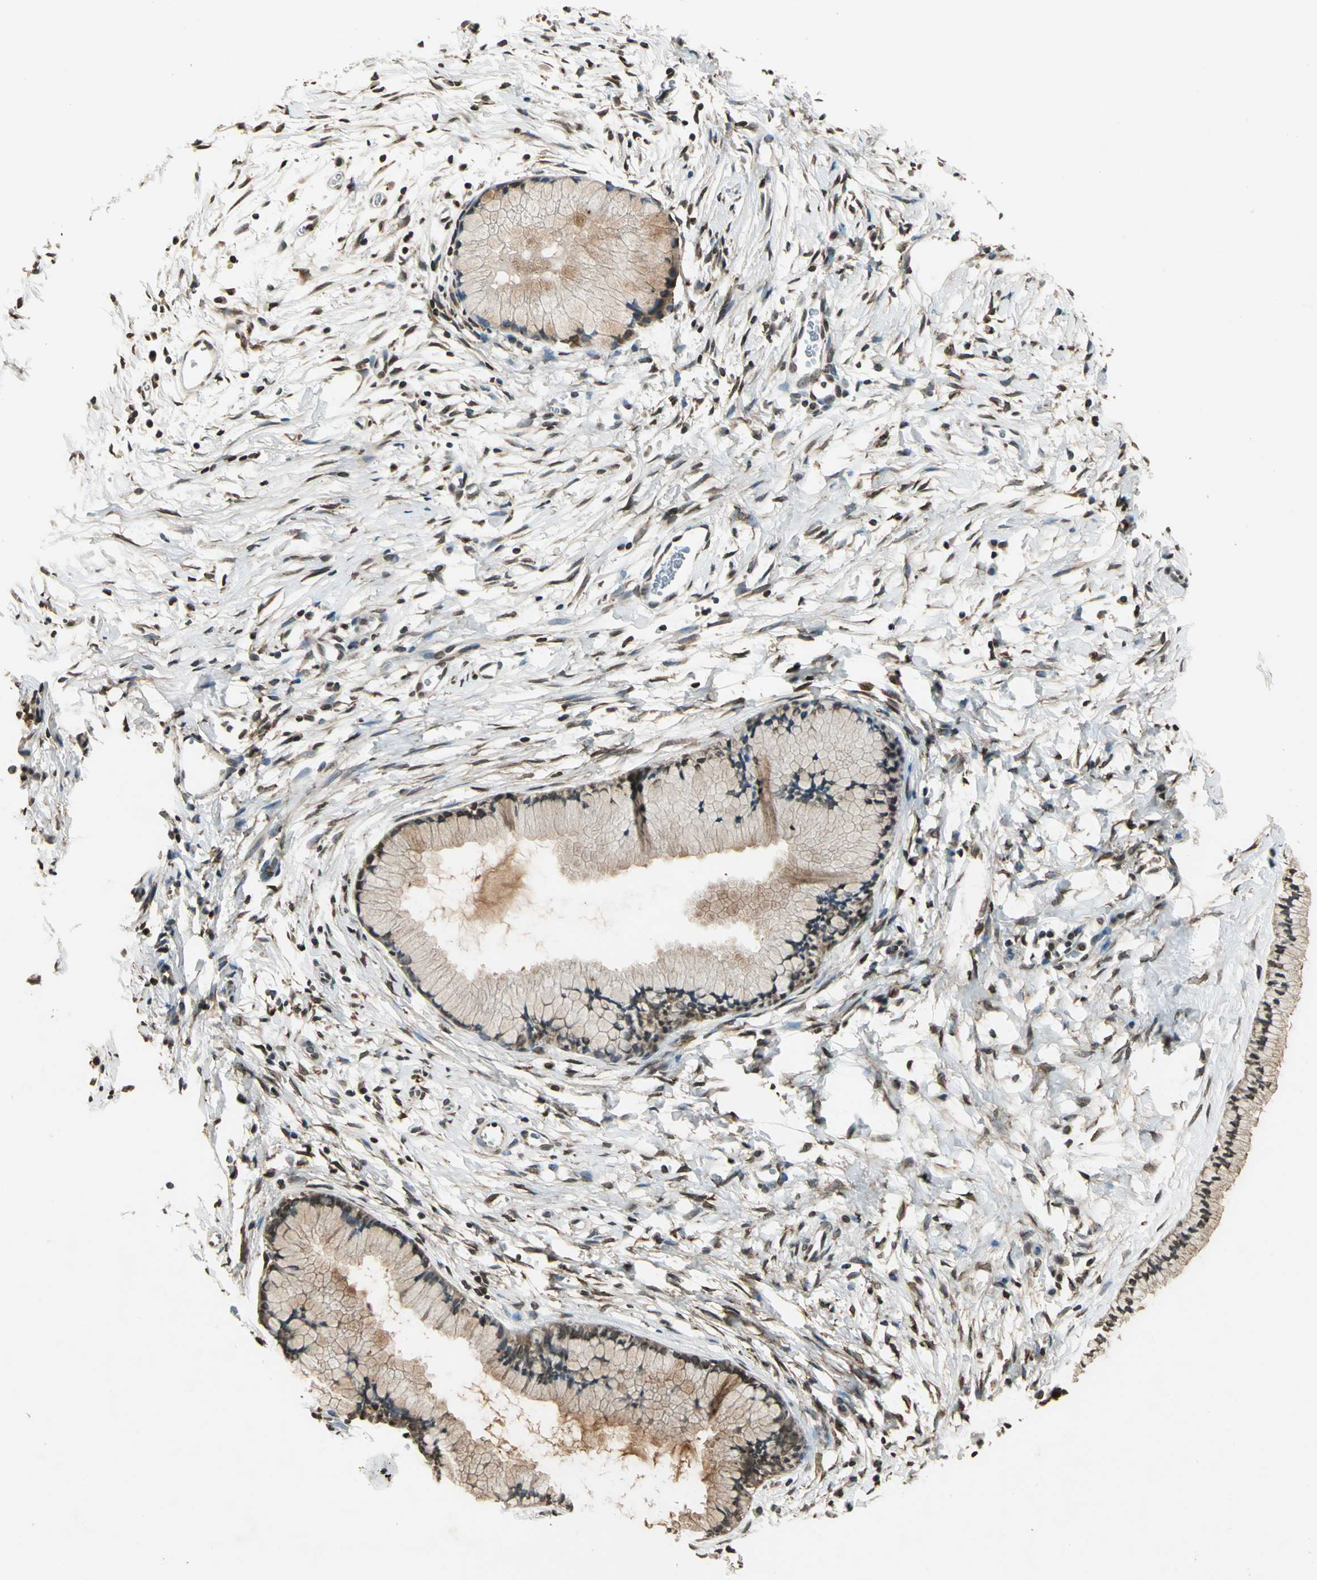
{"staining": {"intensity": "moderate", "quantity": "25%-75%", "location": "cytoplasmic/membranous"}, "tissue": "cervix", "cell_type": "Glandular cells", "image_type": "normal", "snomed": [{"axis": "morphology", "description": "Normal tissue, NOS"}, {"axis": "topography", "description": "Cervix"}], "caption": "A high-resolution image shows IHC staining of normal cervix, which demonstrates moderate cytoplasmic/membranous positivity in approximately 25%-75% of glandular cells. Immunohistochemistry stains the protein in brown and the nuclei are stained blue.", "gene": "LGALS3", "patient": {"sex": "female", "age": 39}}